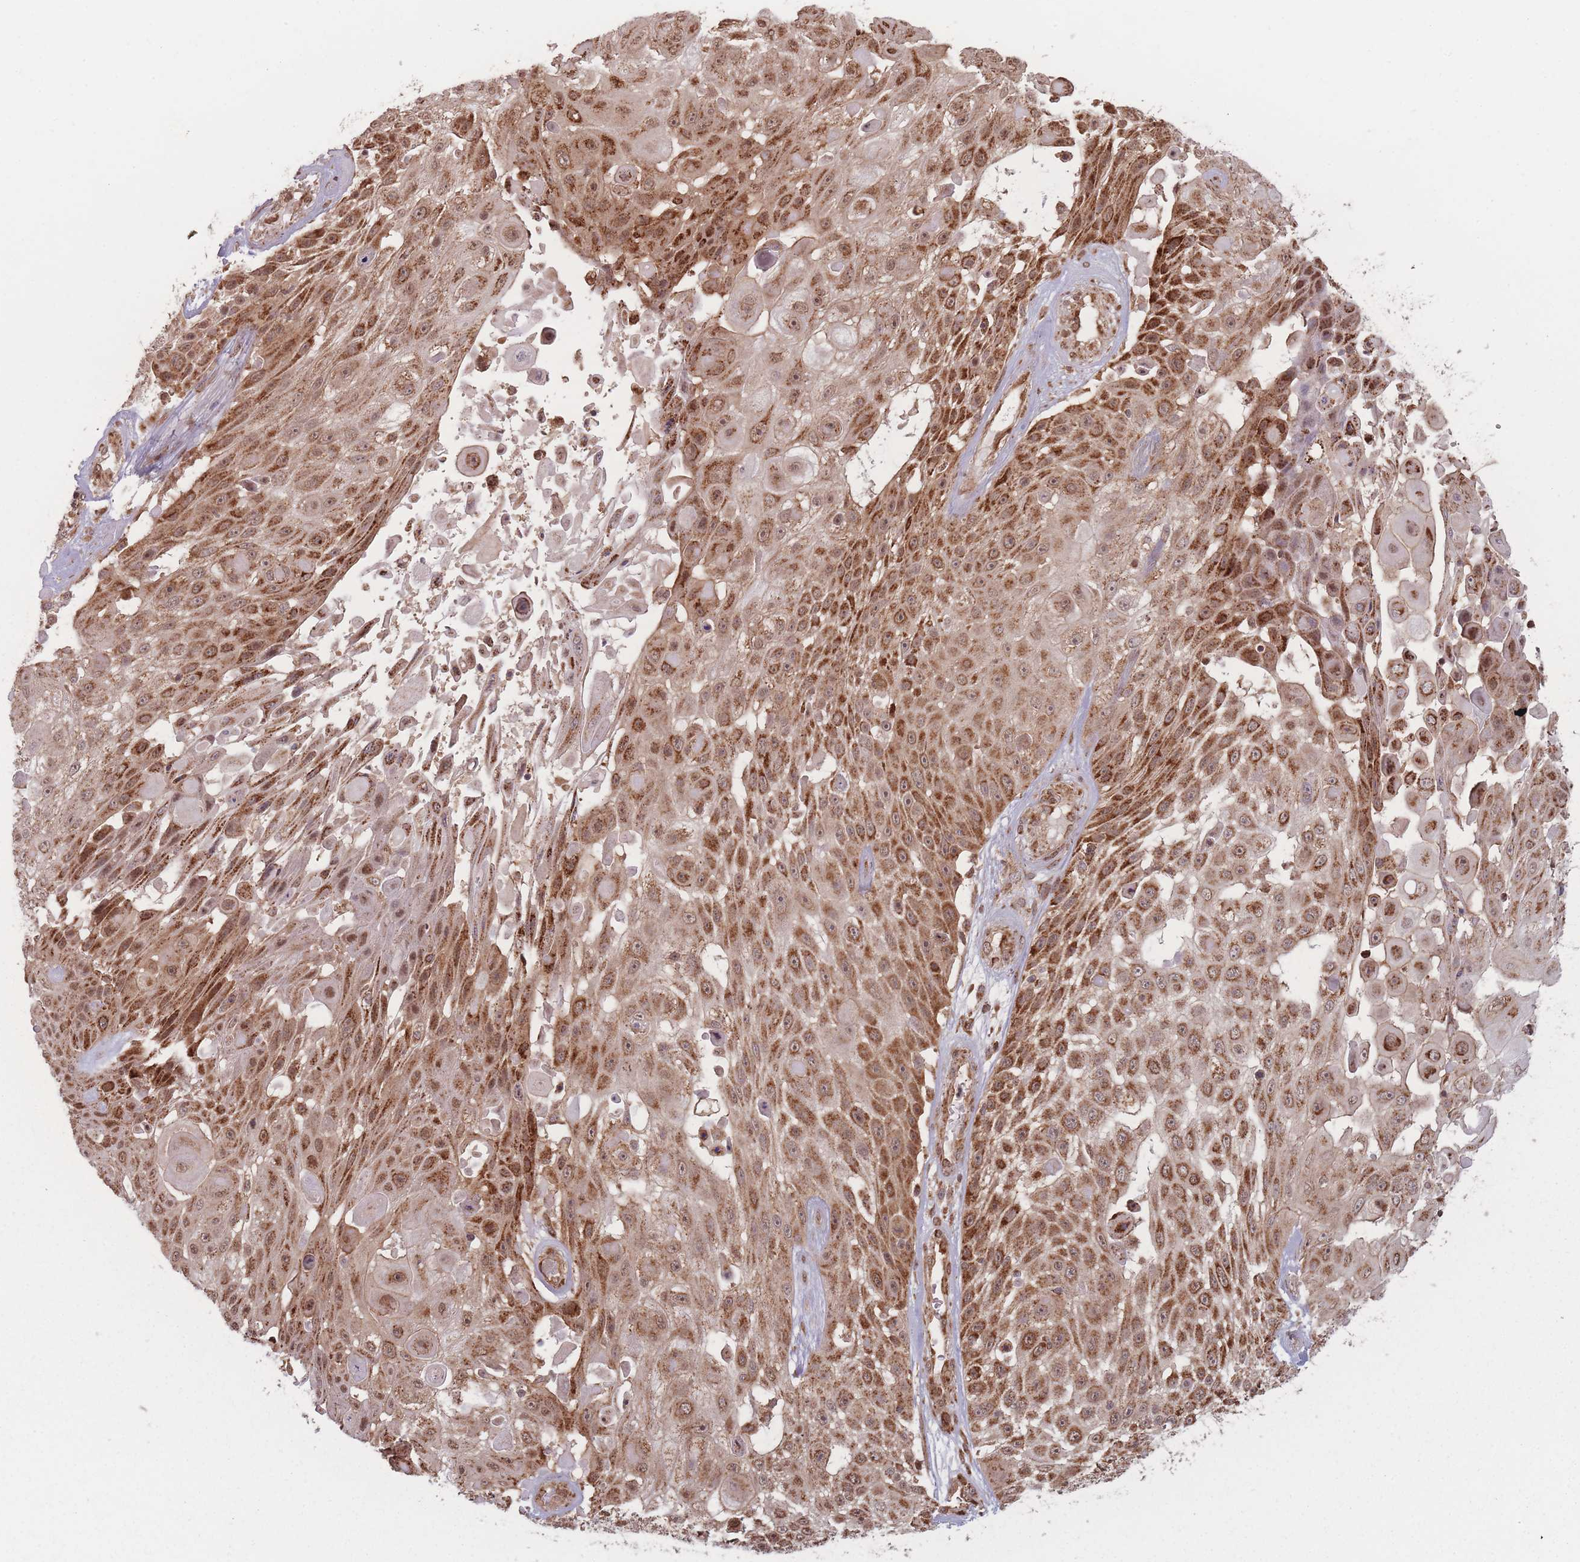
{"staining": {"intensity": "strong", "quantity": ">75%", "location": "cytoplasmic/membranous"}, "tissue": "skin cancer", "cell_type": "Tumor cells", "image_type": "cancer", "snomed": [{"axis": "morphology", "description": "Squamous cell carcinoma, NOS"}, {"axis": "topography", "description": "Skin"}], "caption": "Protein expression by IHC shows strong cytoplasmic/membranous staining in about >75% of tumor cells in skin cancer.", "gene": "RPS18", "patient": {"sex": "female", "age": 86}}